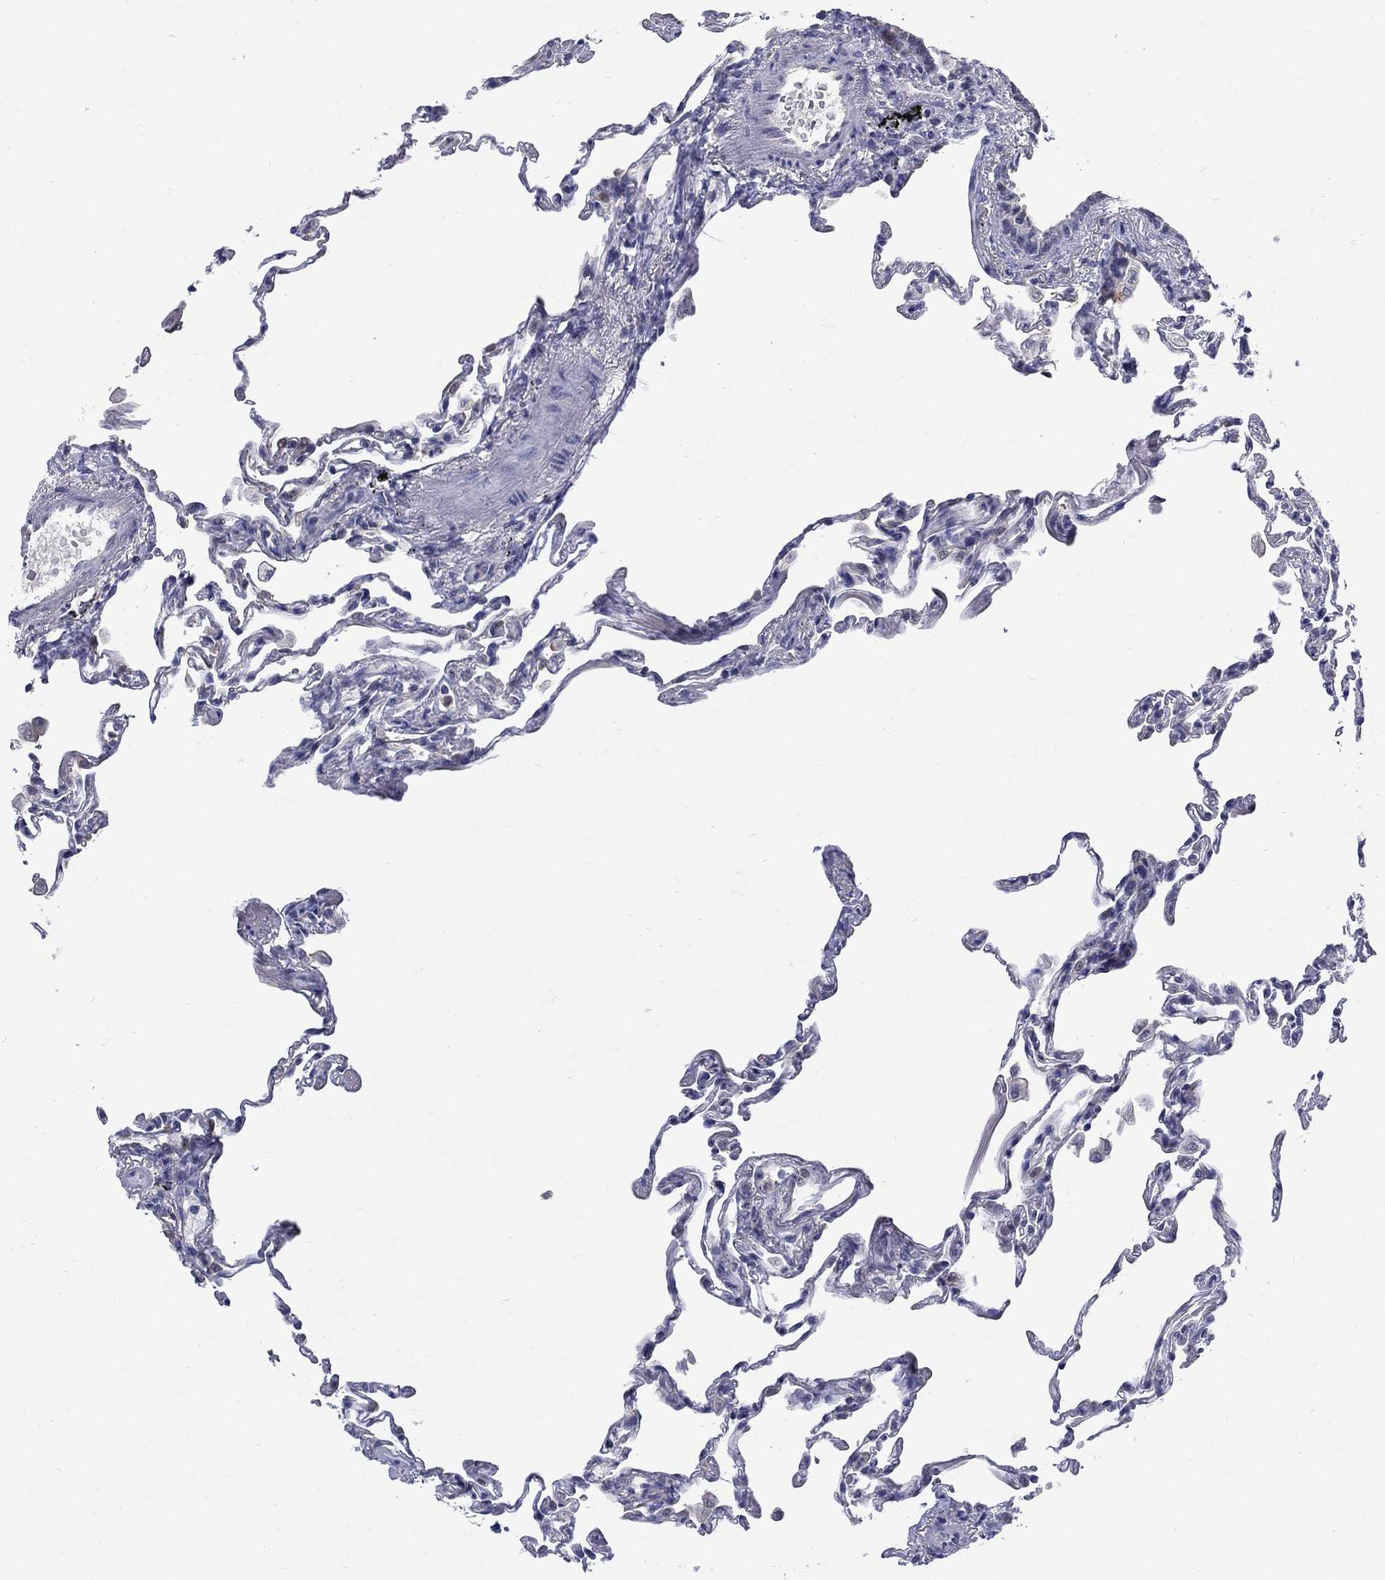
{"staining": {"intensity": "negative", "quantity": "none", "location": "none"}, "tissue": "lung", "cell_type": "Alveolar cells", "image_type": "normal", "snomed": [{"axis": "morphology", "description": "Normal tissue, NOS"}, {"axis": "topography", "description": "Lung"}], "caption": "Alveolar cells show no significant staining in unremarkable lung. (Stains: DAB (3,3'-diaminobenzidine) immunohistochemistry with hematoxylin counter stain, Microscopy: brightfield microscopy at high magnification).", "gene": "HKDC1", "patient": {"sex": "female", "age": 57}}